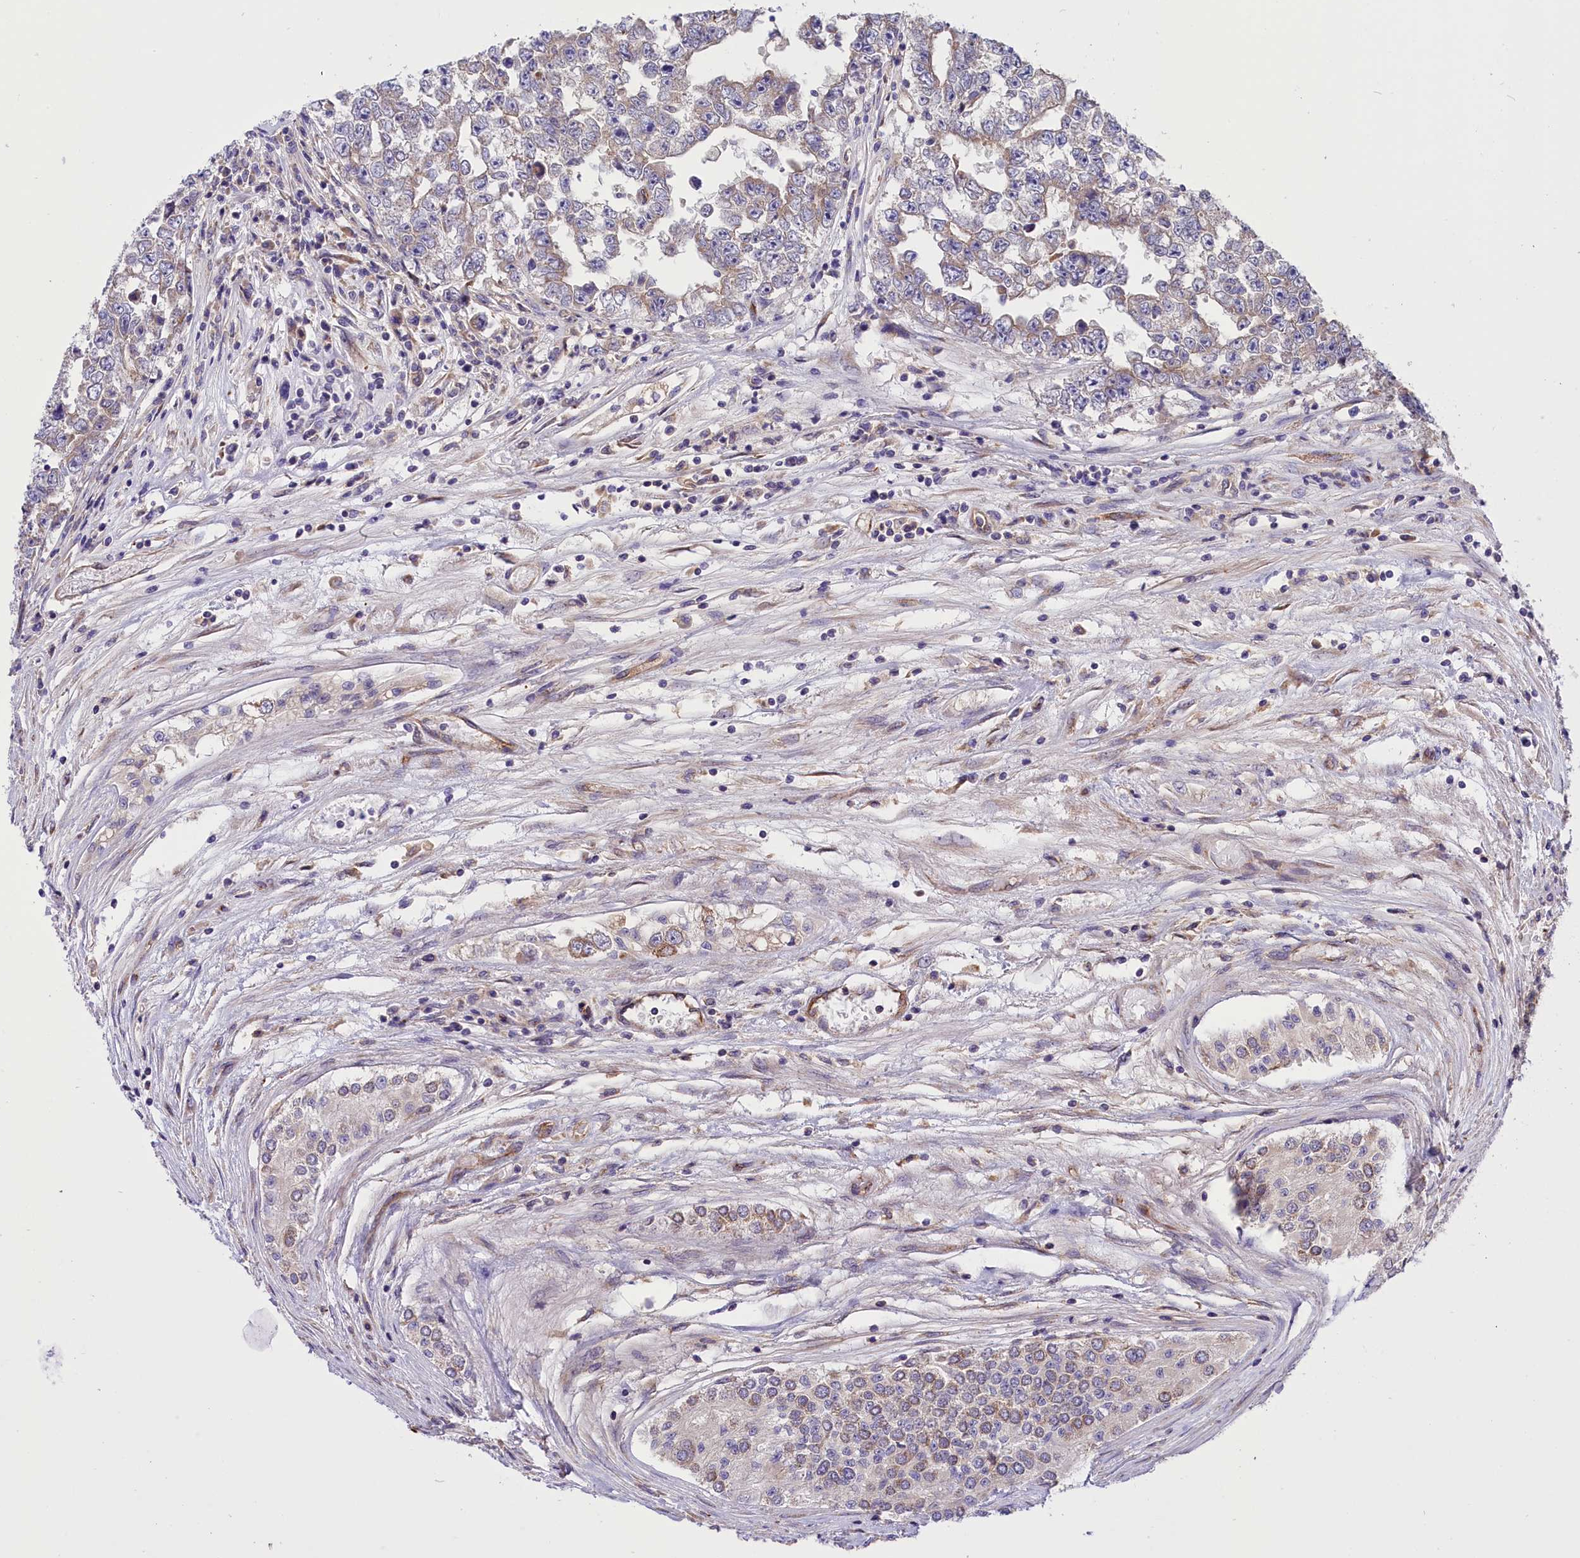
{"staining": {"intensity": "weak", "quantity": "<25%", "location": "cytoplasmic/membranous"}, "tissue": "testis cancer", "cell_type": "Tumor cells", "image_type": "cancer", "snomed": [{"axis": "morphology", "description": "Carcinoma, Embryonal, NOS"}, {"axis": "topography", "description": "Testis"}], "caption": "Testis cancer (embryonal carcinoma) was stained to show a protein in brown. There is no significant staining in tumor cells.", "gene": "DNAJB9", "patient": {"sex": "male", "age": 25}}